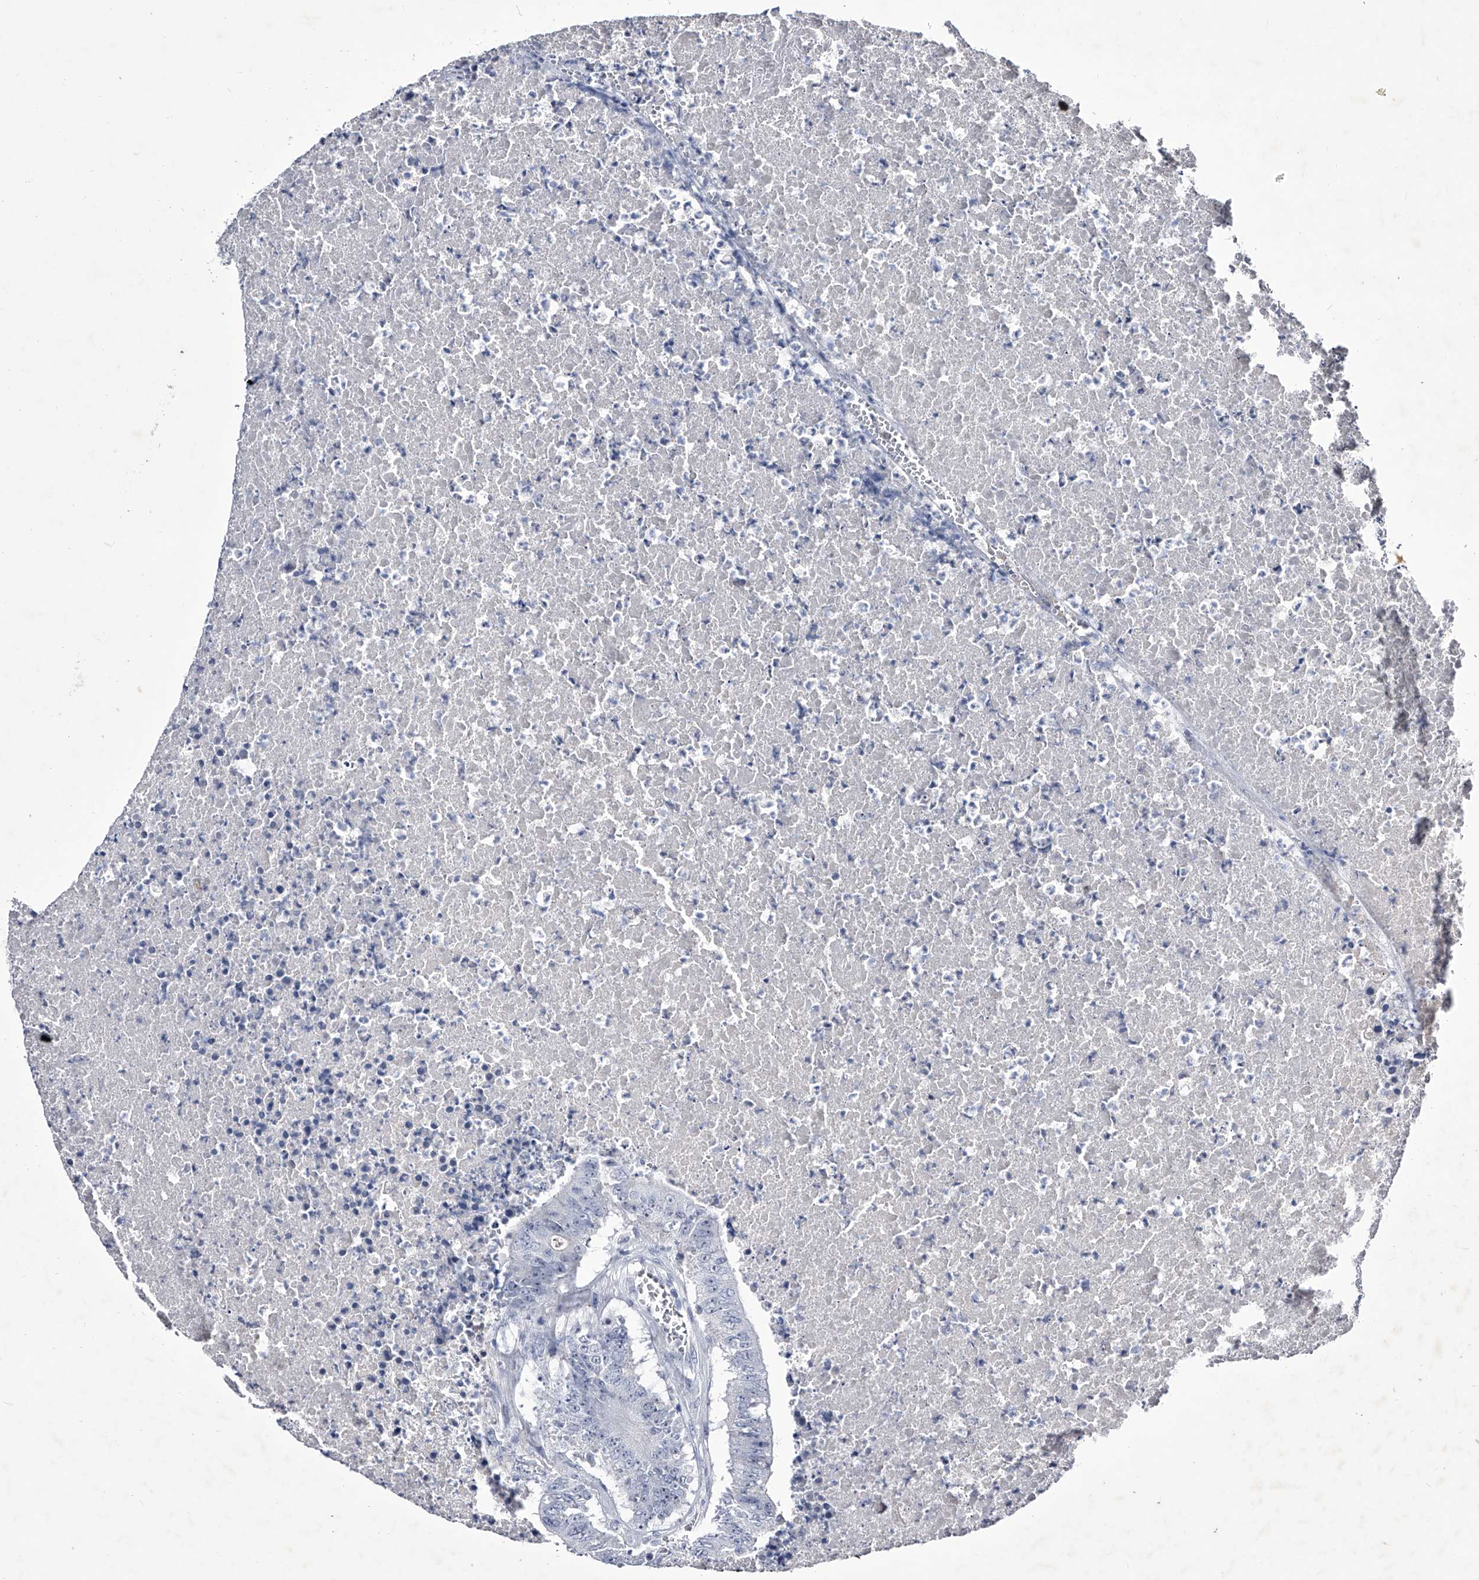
{"staining": {"intensity": "negative", "quantity": "none", "location": "none"}, "tissue": "colorectal cancer", "cell_type": "Tumor cells", "image_type": "cancer", "snomed": [{"axis": "morphology", "description": "Adenocarcinoma, NOS"}, {"axis": "topography", "description": "Colon"}], "caption": "An IHC micrograph of colorectal cancer (adenocarcinoma) is shown. There is no staining in tumor cells of colorectal cancer (adenocarcinoma).", "gene": "CRISP2", "patient": {"sex": "male", "age": 87}}